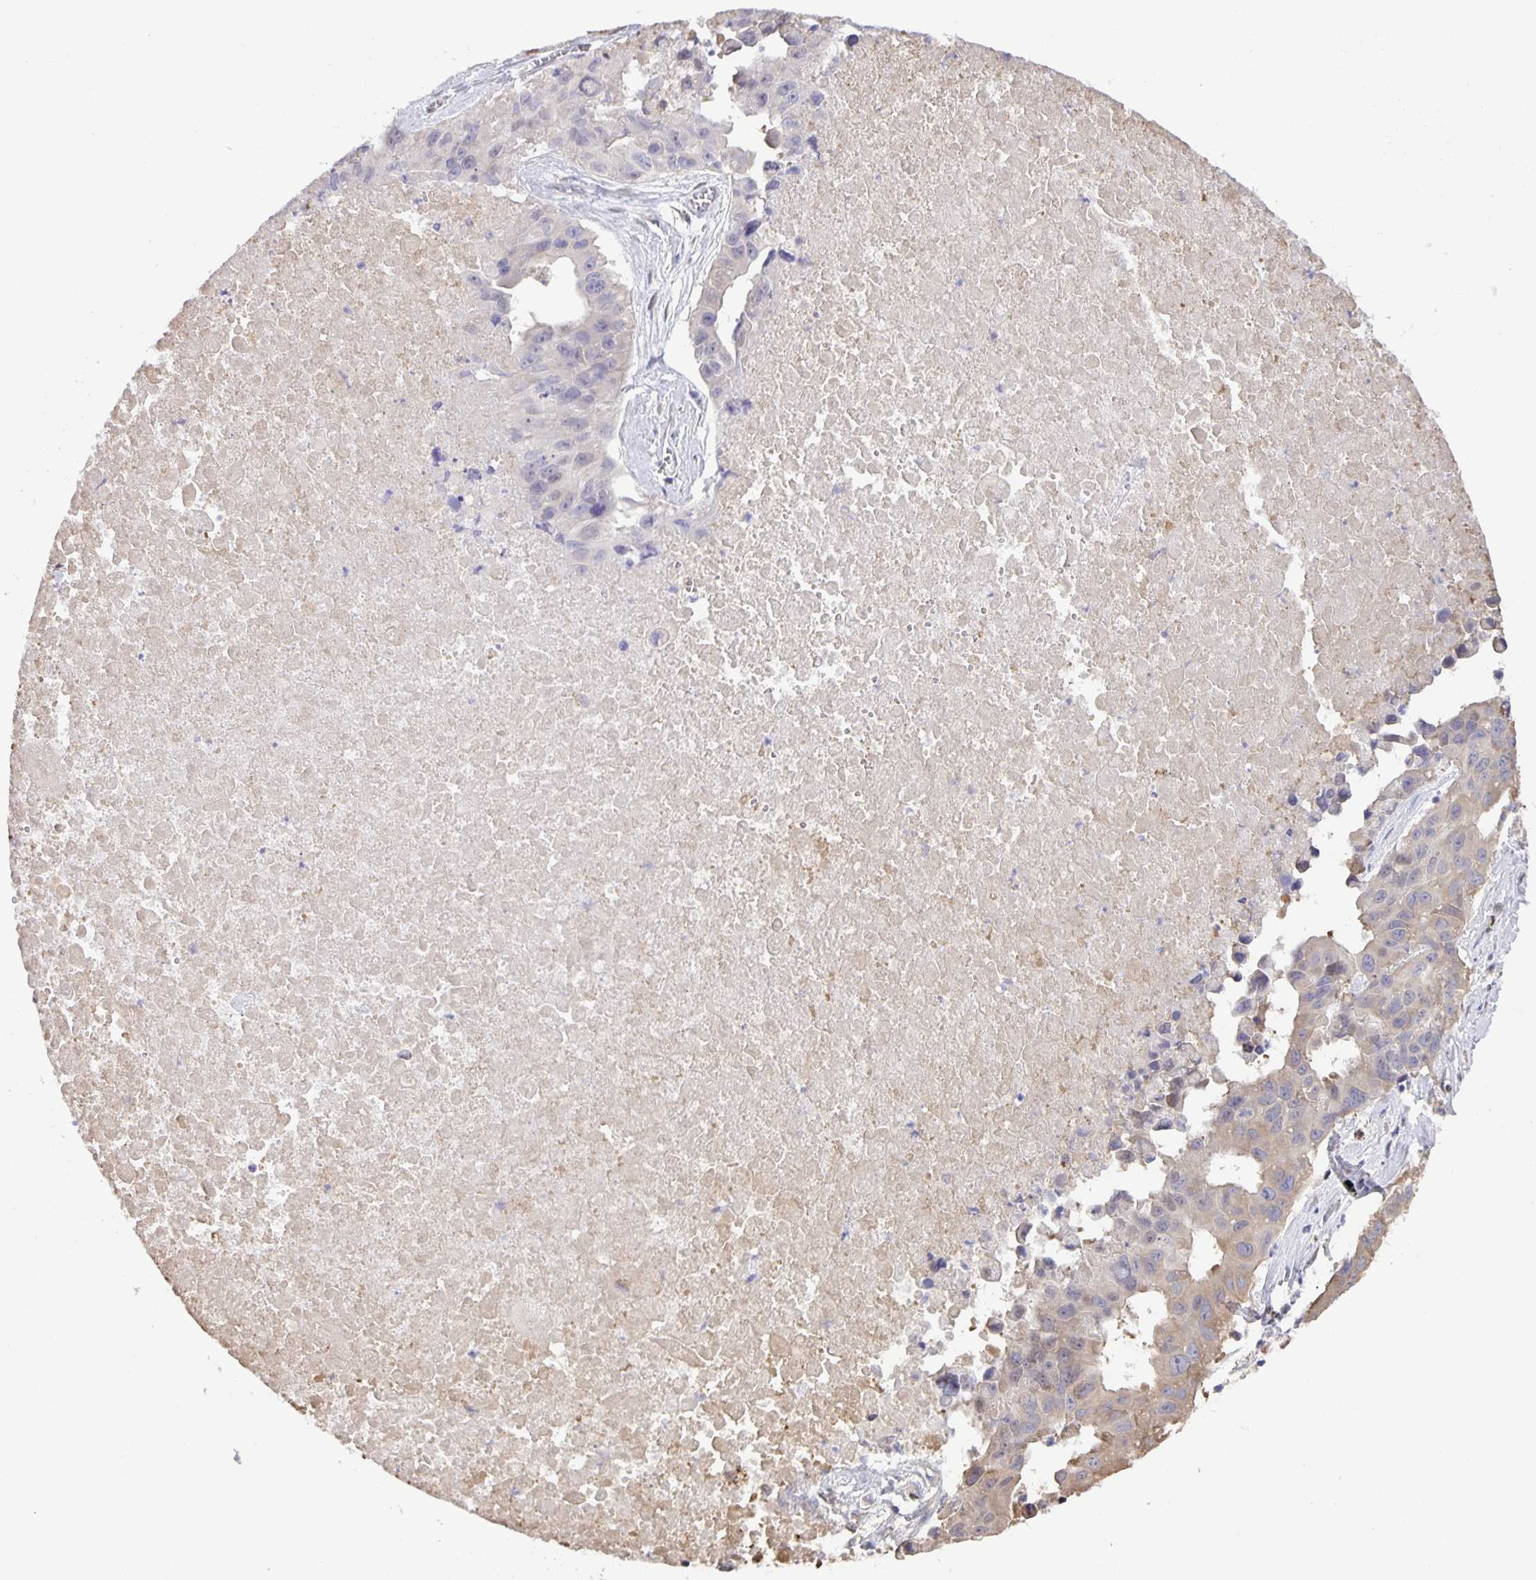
{"staining": {"intensity": "weak", "quantity": ">75%", "location": "cytoplasmic/membranous"}, "tissue": "lung cancer", "cell_type": "Tumor cells", "image_type": "cancer", "snomed": [{"axis": "morphology", "description": "Adenocarcinoma, NOS"}, {"axis": "topography", "description": "Lymph node"}, {"axis": "topography", "description": "Lung"}], "caption": "Protein expression analysis of human lung cancer (adenocarcinoma) reveals weak cytoplasmic/membranous staining in about >75% of tumor cells.", "gene": "MAPK12", "patient": {"sex": "male", "age": 64}}